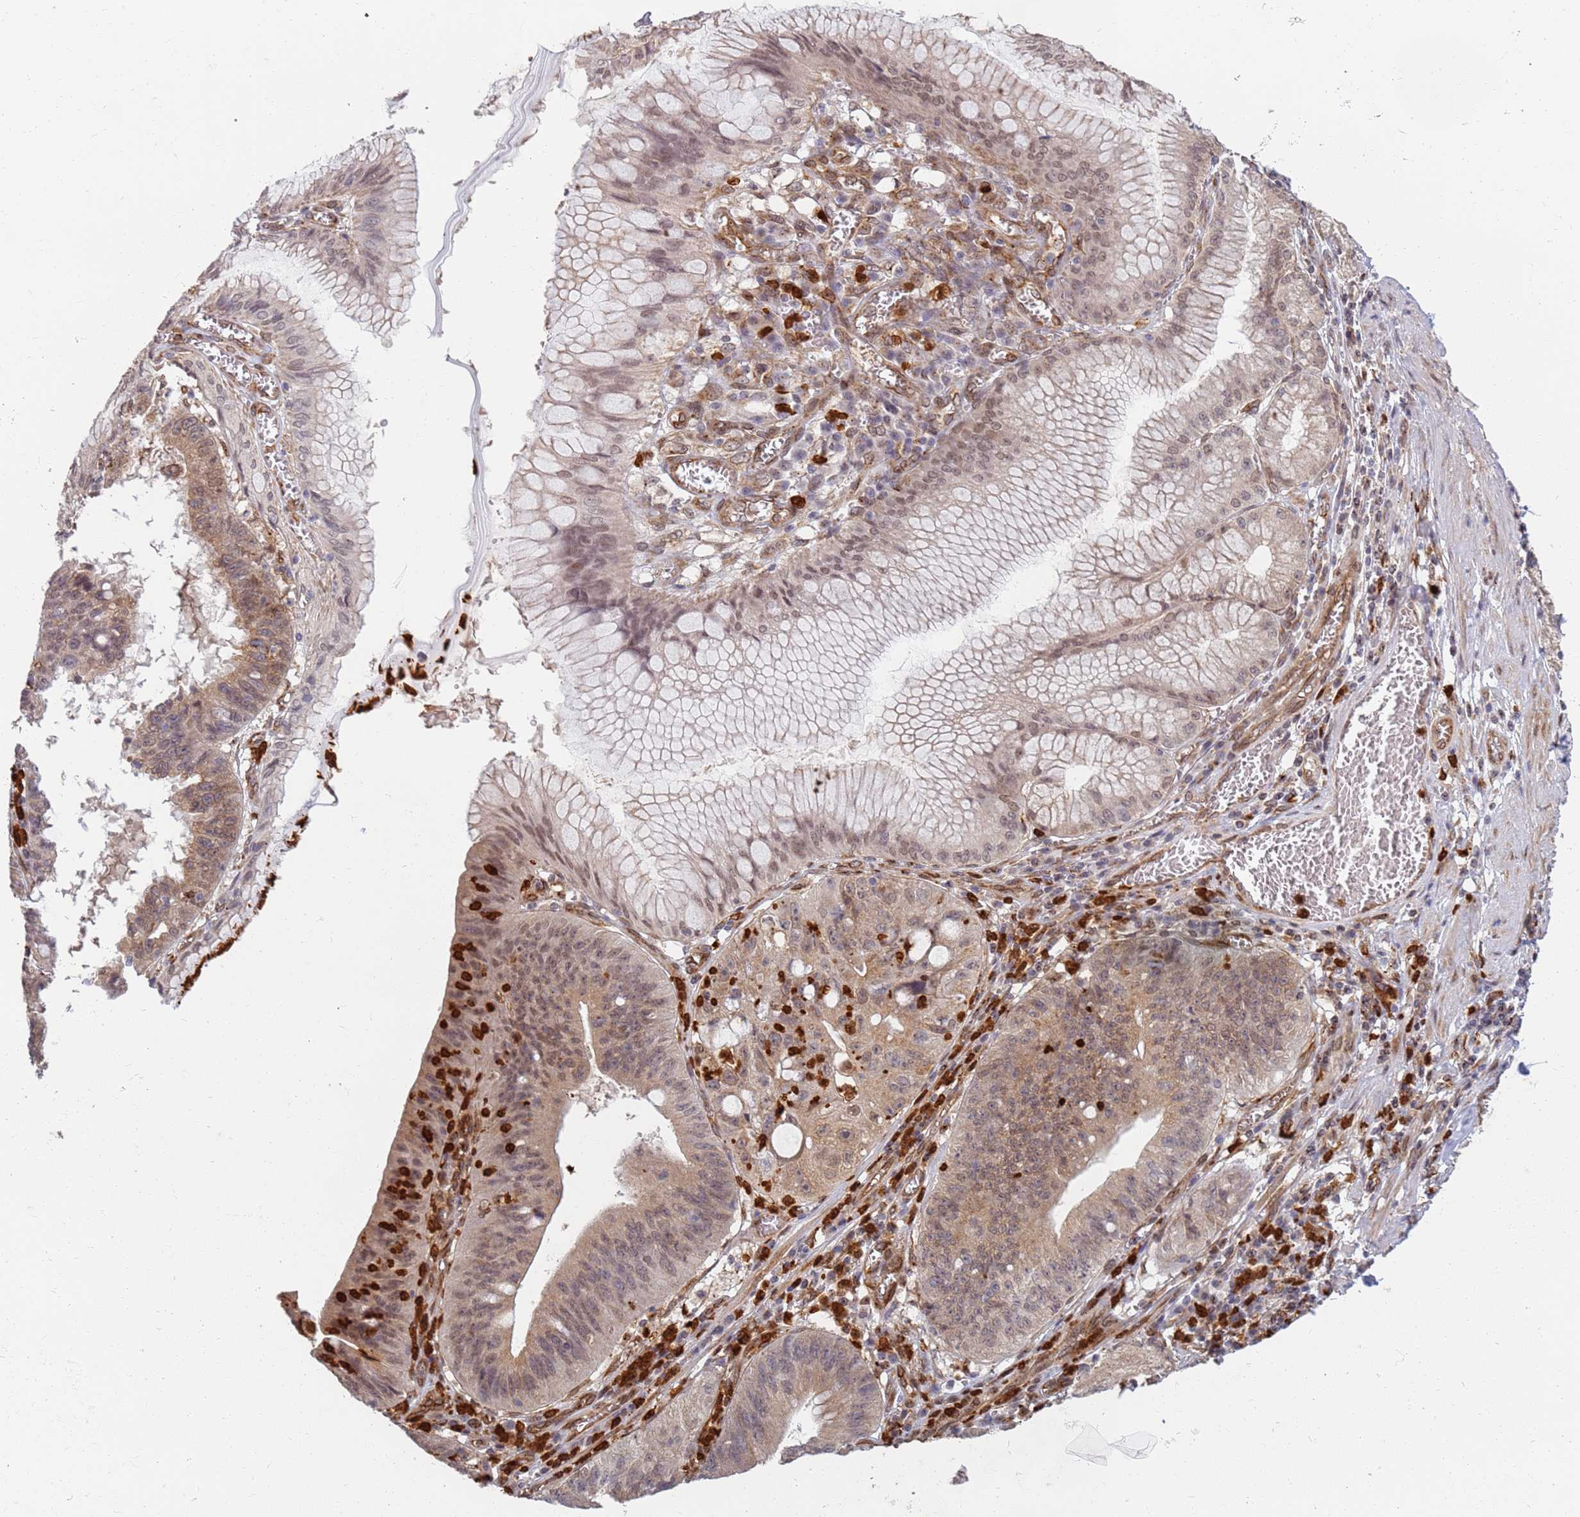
{"staining": {"intensity": "moderate", "quantity": ">75%", "location": "cytoplasmic/membranous,nuclear"}, "tissue": "stomach cancer", "cell_type": "Tumor cells", "image_type": "cancer", "snomed": [{"axis": "morphology", "description": "Adenocarcinoma, NOS"}, {"axis": "topography", "description": "Stomach"}], "caption": "Tumor cells exhibit medium levels of moderate cytoplasmic/membranous and nuclear expression in approximately >75% of cells in stomach cancer.", "gene": "CEP170", "patient": {"sex": "male", "age": 59}}